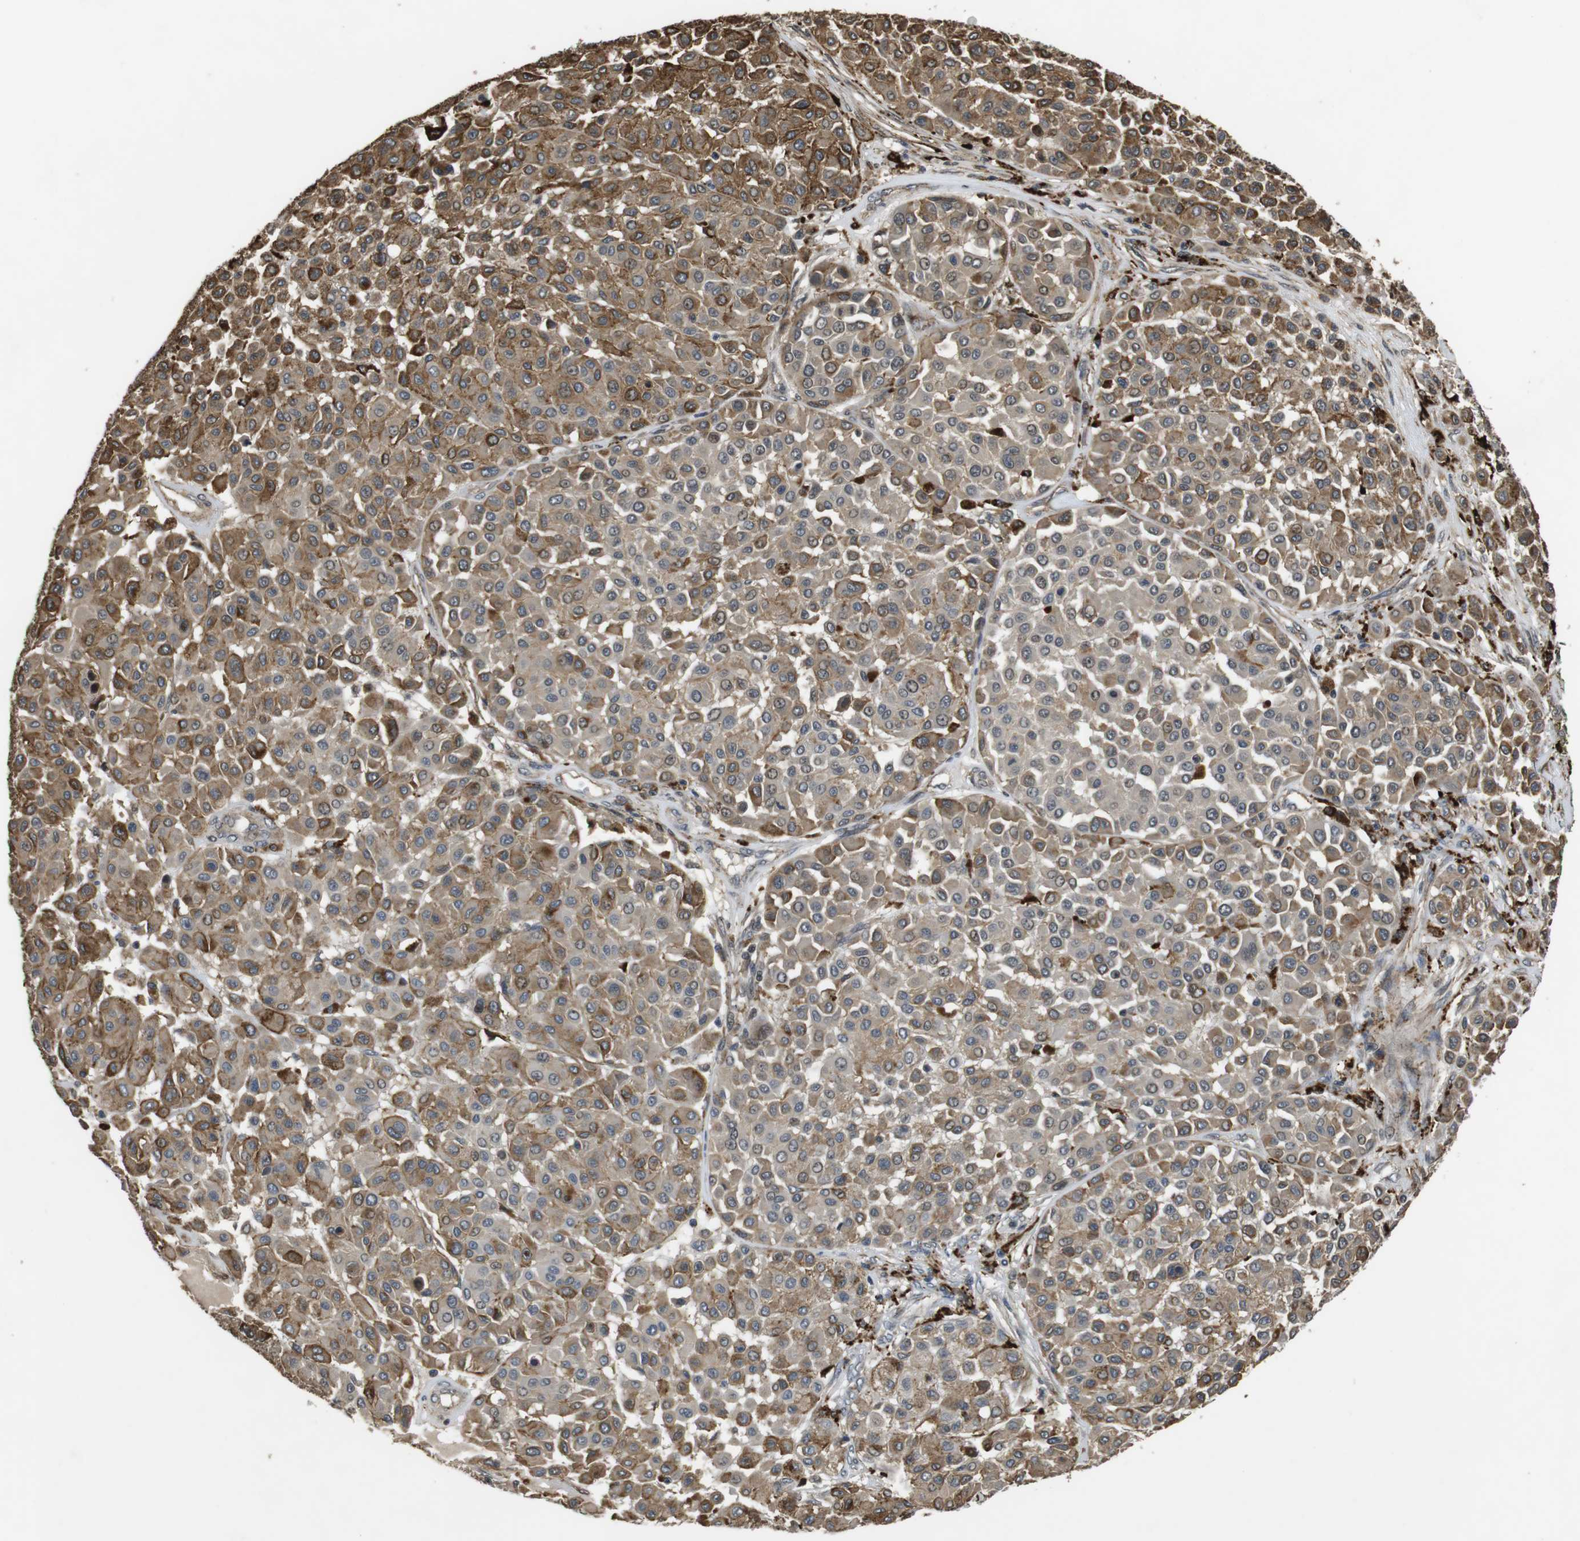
{"staining": {"intensity": "moderate", "quantity": ">75%", "location": "cytoplasmic/membranous,nuclear"}, "tissue": "melanoma", "cell_type": "Tumor cells", "image_type": "cancer", "snomed": [{"axis": "morphology", "description": "Malignant melanoma, Metastatic site"}, {"axis": "topography", "description": "Soft tissue"}], "caption": "Melanoma stained with immunohistochemistry exhibits moderate cytoplasmic/membranous and nuclear positivity in about >75% of tumor cells.", "gene": "FZD10", "patient": {"sex": "male", "age": 41}}